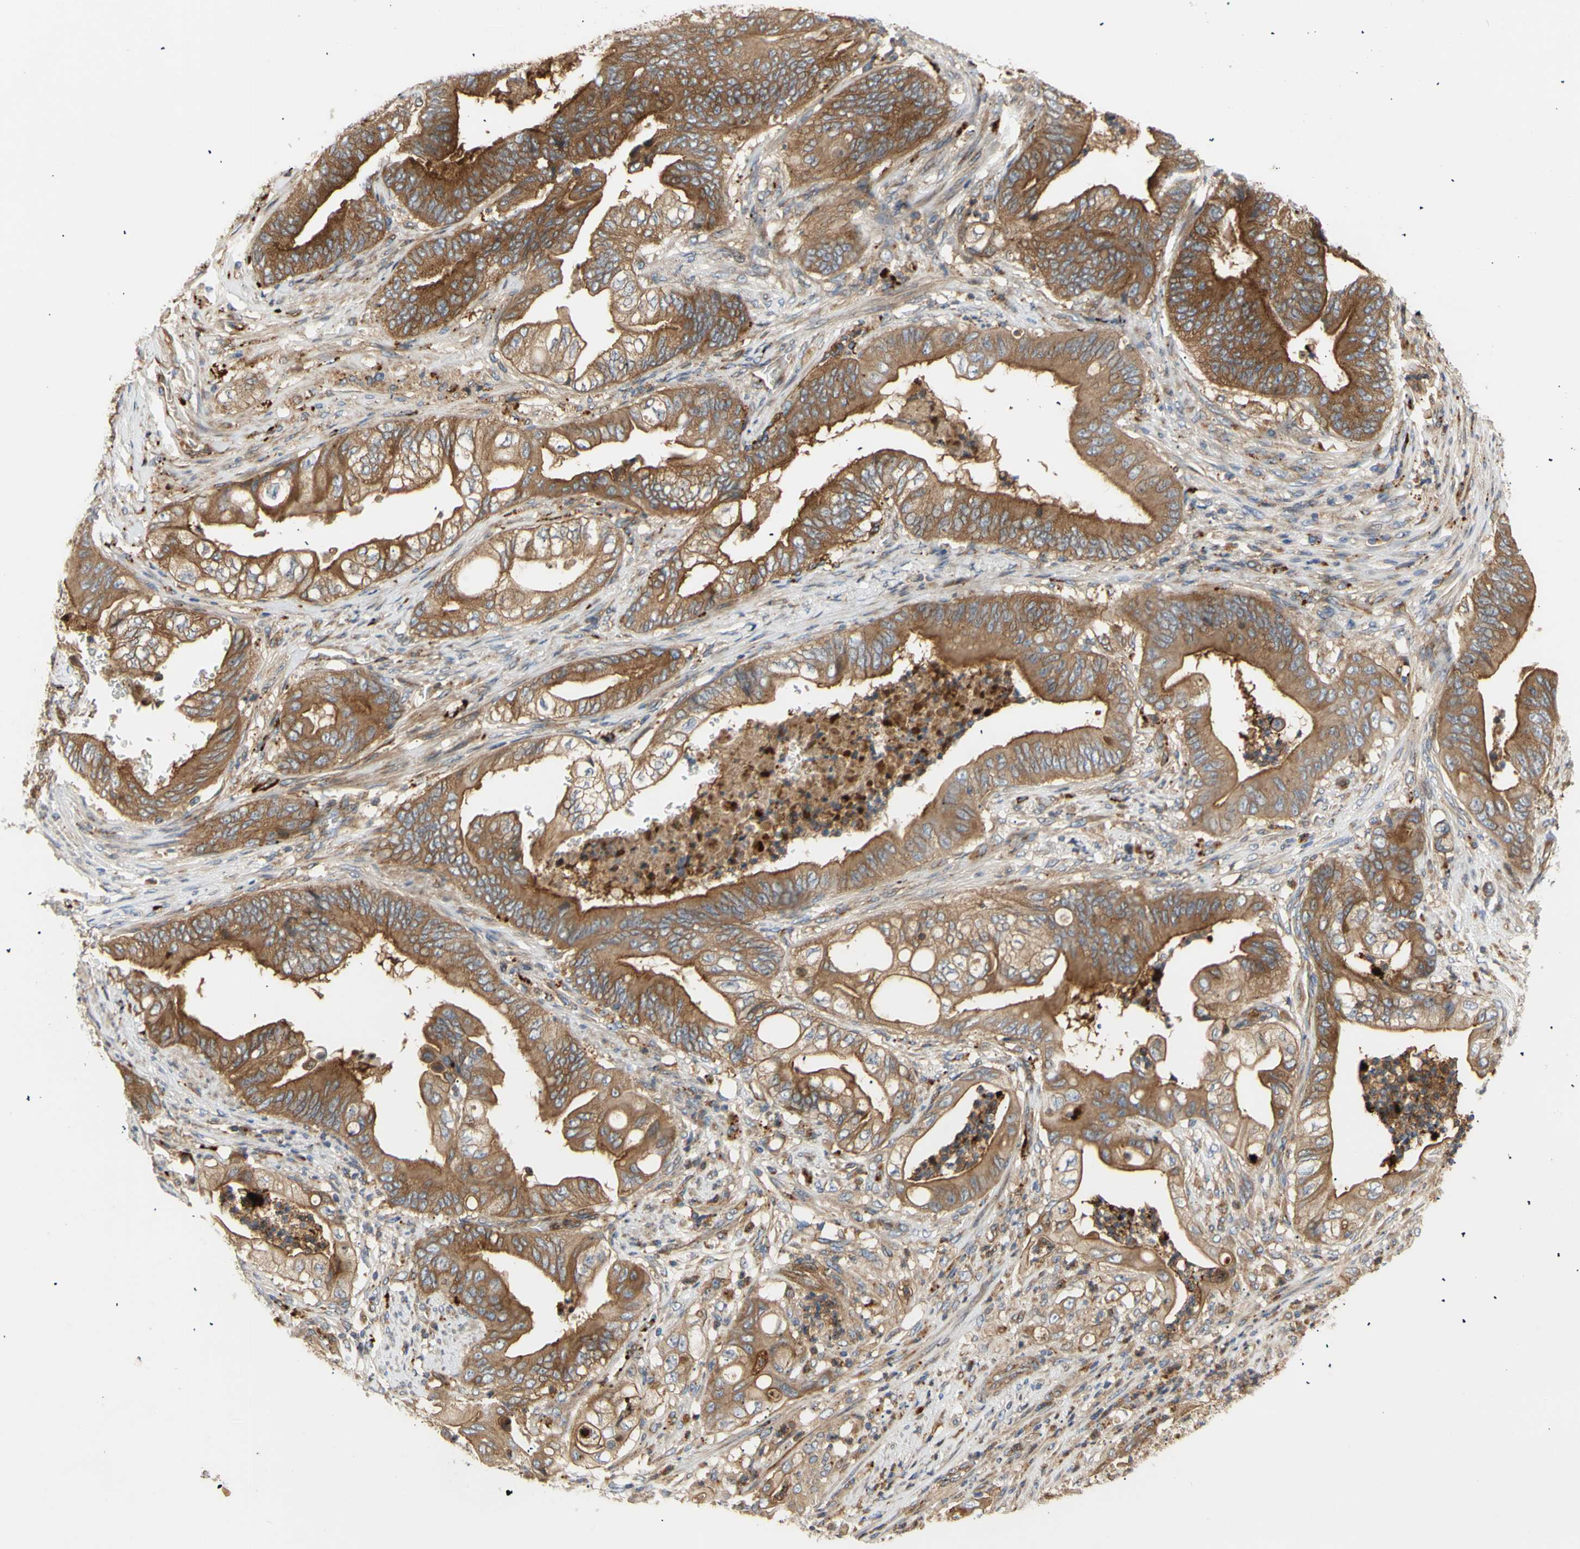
{"staining": {"intensity": "moderate", "quantity": ">75%", "location": "cytoplasmic/membranous"}, "tissue": "stomach cancer", "cell_type": "Tumor cells", "image_type": "cancer", "snomed": [{"axis": "morphology", "description": "Adenocarcinoma, NOS"}, {"axis": "topography", "description": "Stomach"}], "caption": "Protein positivity by immunohistochemistry displays moderate cytoplasmic/membranous staining in approximately >75% of tumor cells in adenocarcinoma (stomach). (Stains: DAB in brown, nuclei in blue, Microscopy: brightfield microscopy at high magnification).", "gene": "TUBG2", "patient": {"sex": "female", "age": 73}}